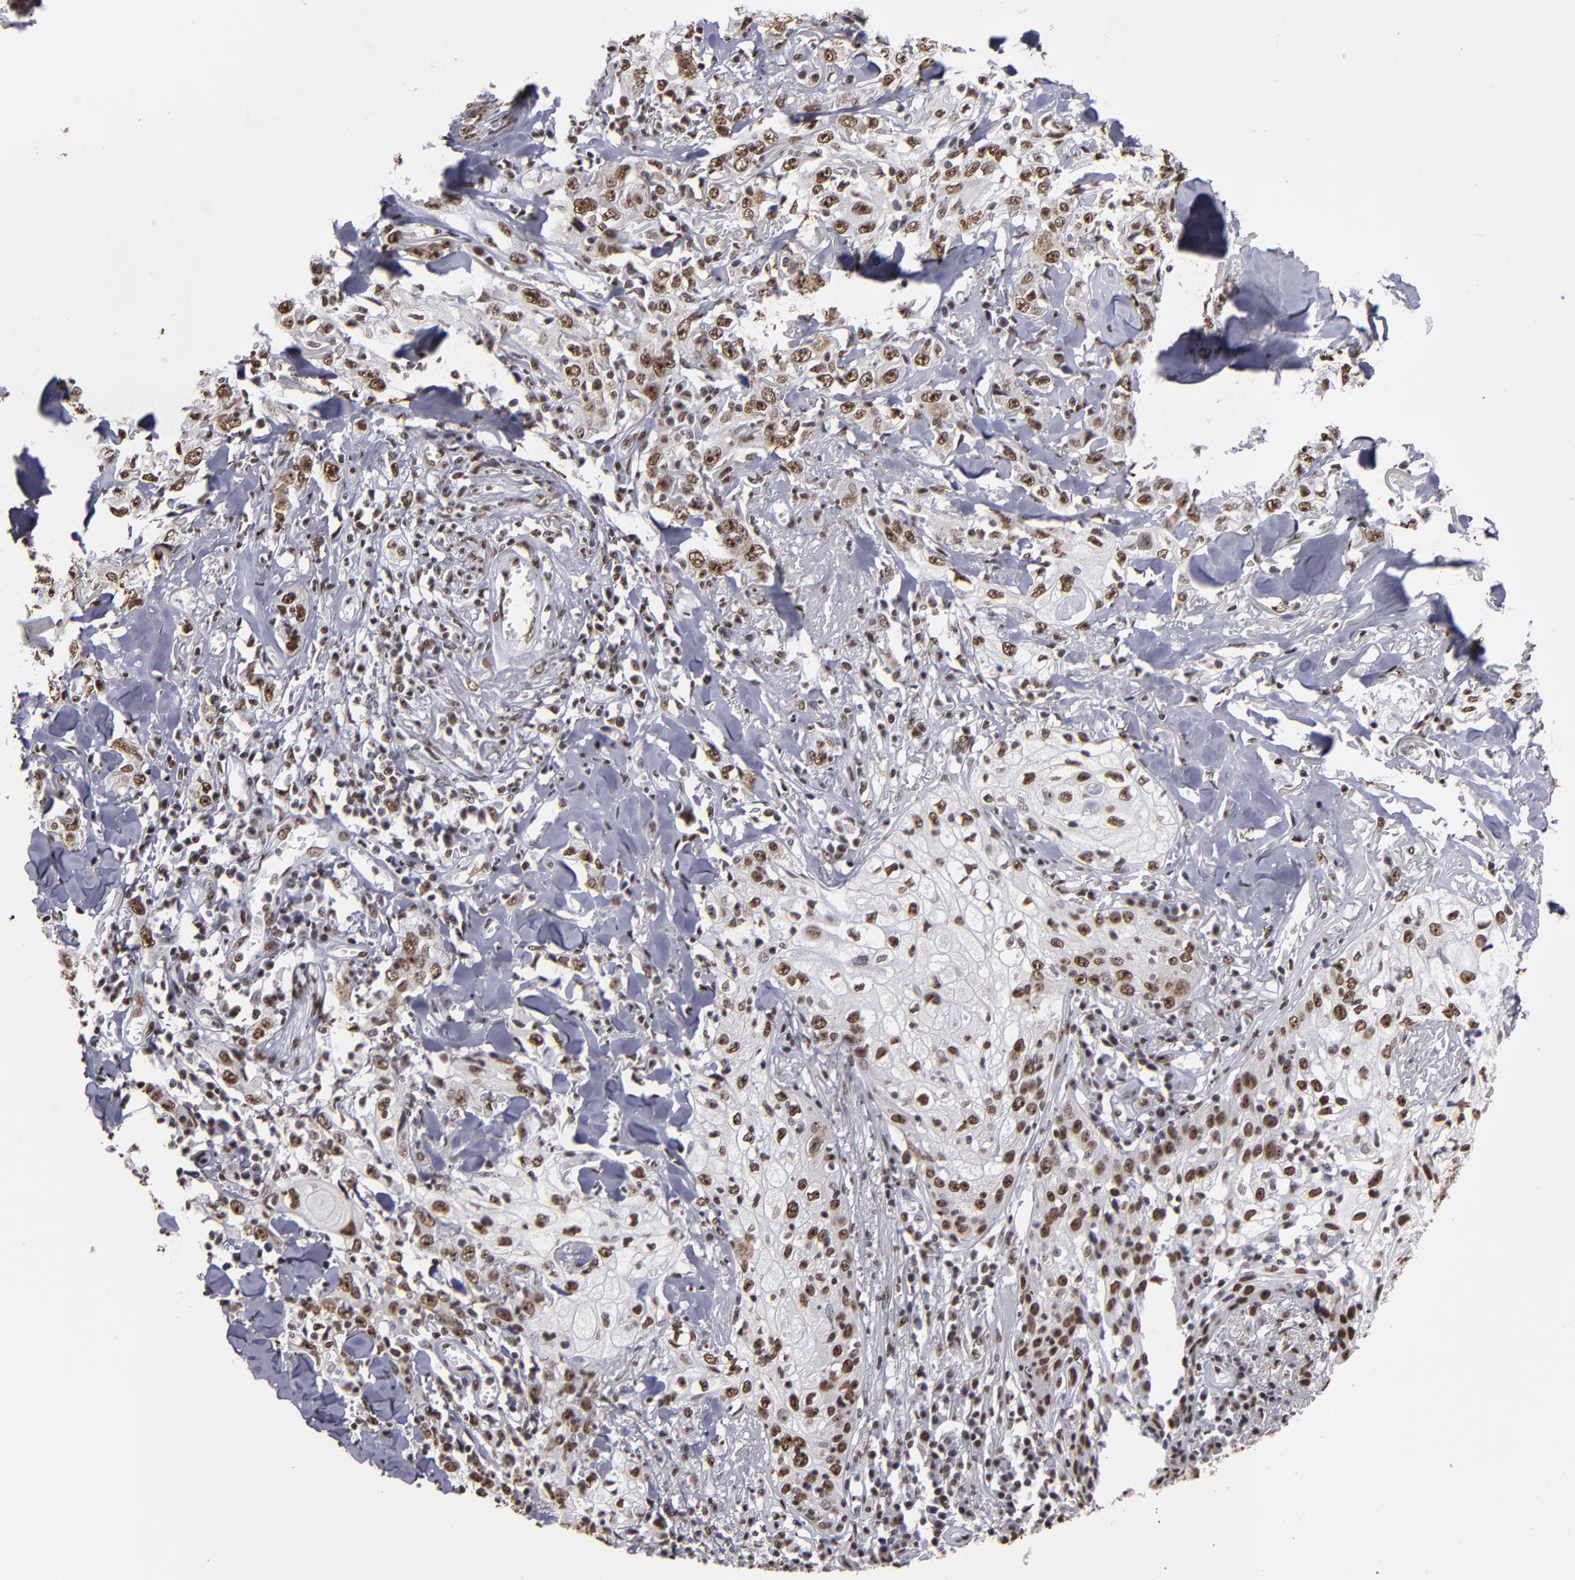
{"staining": {"intensity": "strong", "quantity": ">75%", "location": "nuclear"}, "tissue": "skin cancer", "cell_type": "Tumor cells", "image_type": "cancer", "snomed": [{"axis": "morphology", "description": "Squamous cell carcinoma, NOS"}, {"axis": "topography", "description": "Skin"}], "caption": "Strong nuclear protein positivity is identified in approximately >75% of tumor cells in skin cancer.", "gene": "HNRNPA2B1", "patient": {"sex": "male", "age": 65}}